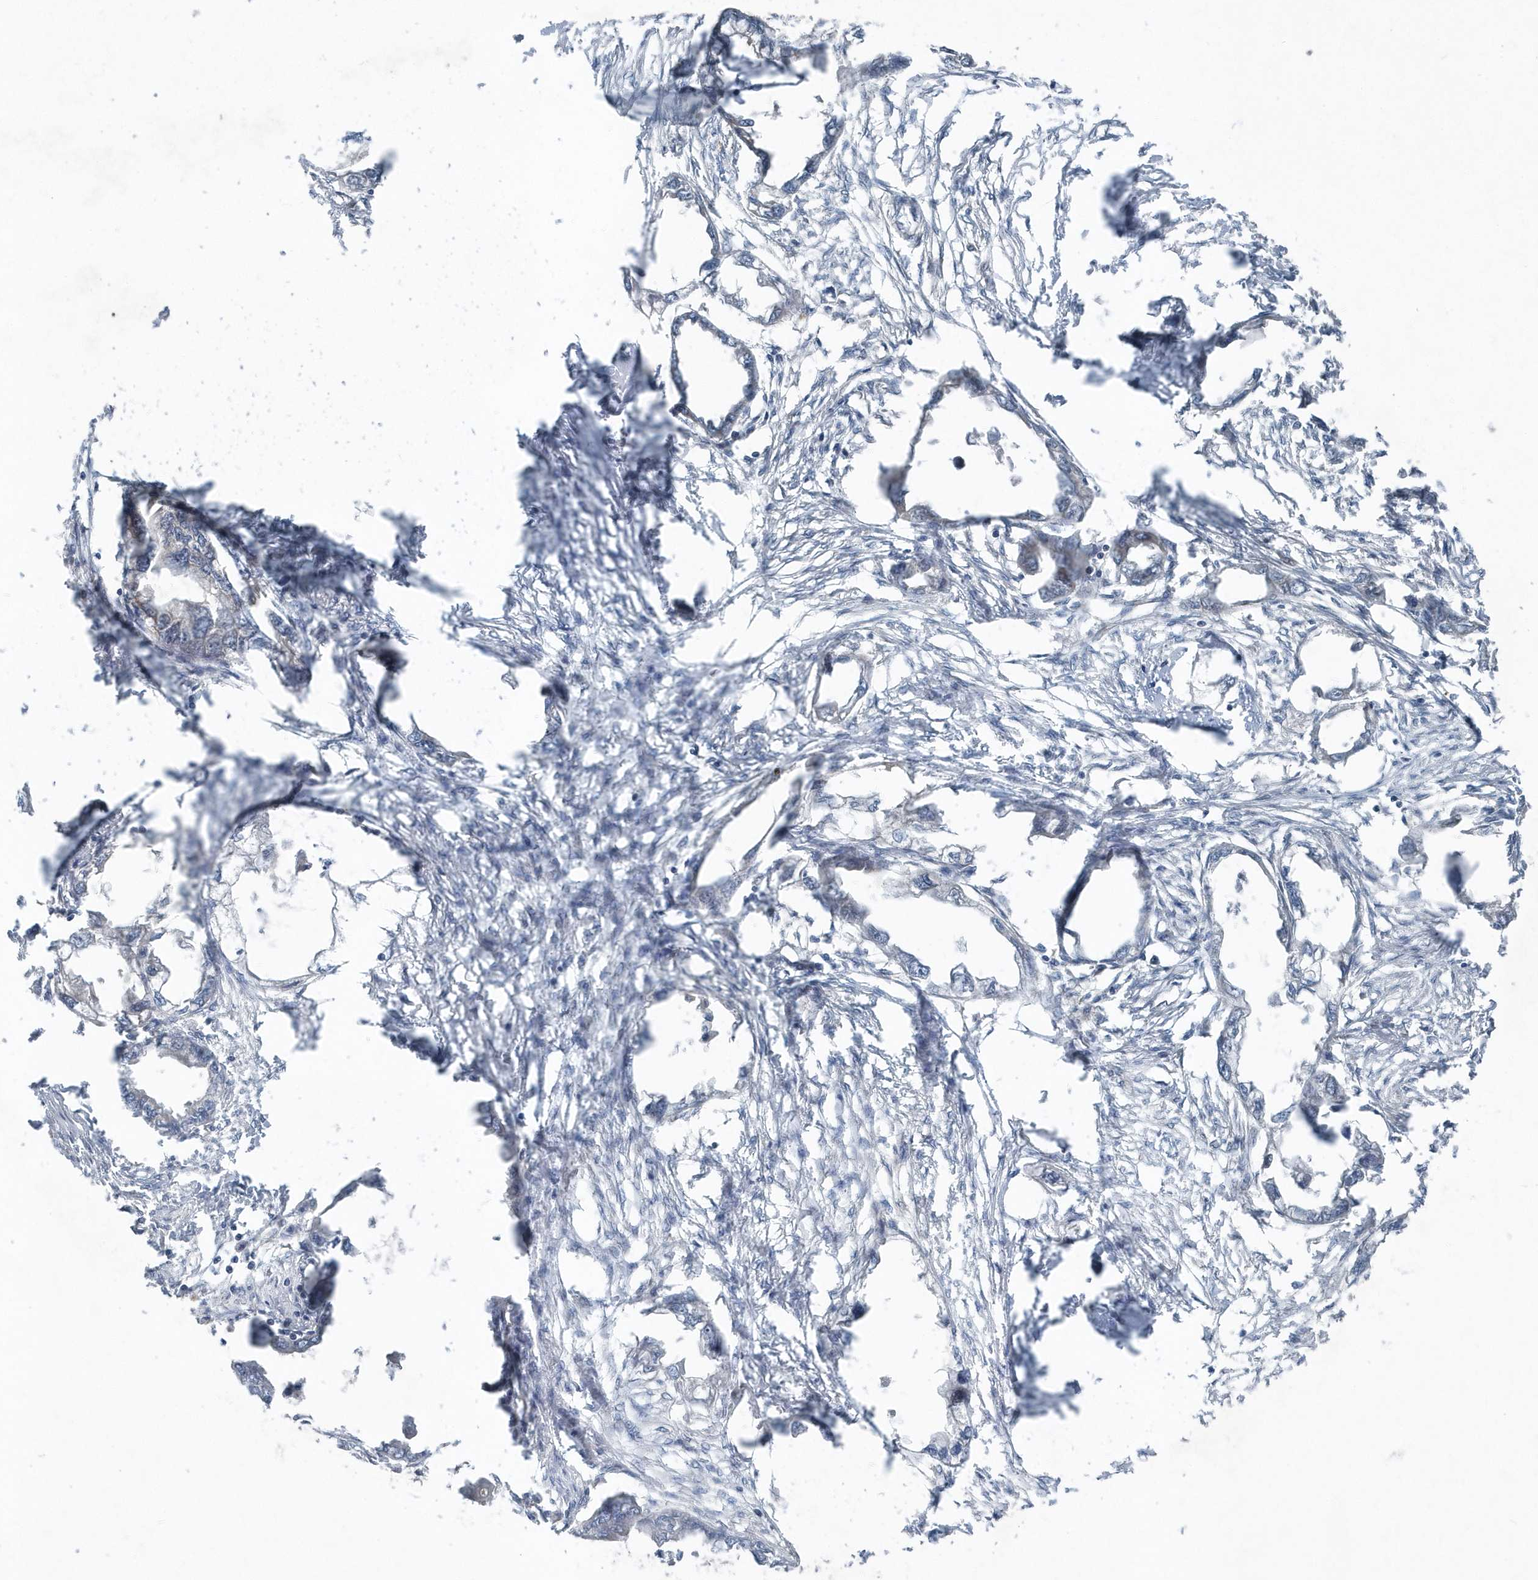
{"staining": {"intensity": "negative", "quantity": "none", "location": "none"}, "tissue": "endometrial cancer", "cell_type": "Tumor cells", "image_type": "cancer", "snomed": [{"axis": "morphology", "description": "Adenocarcinoma, NOS"}, {"axis": "morphology", "description": "Adenocarcinoma, metastatic, NOS"}, {"axis": "topography", "description": "Adipose tissue"}, {"axis": "topography", "description": "Endometrium"}], "caption": "A photomicrograph of endometrial cancer stained for a protein reveals no brown staining in tumor cells. (Brightfield microscopy of DAB (3,3'-diaminobenzidine) IHC at high magnification).", "gene": "MCC", "patient": {"sex": "female", "age": 67}}